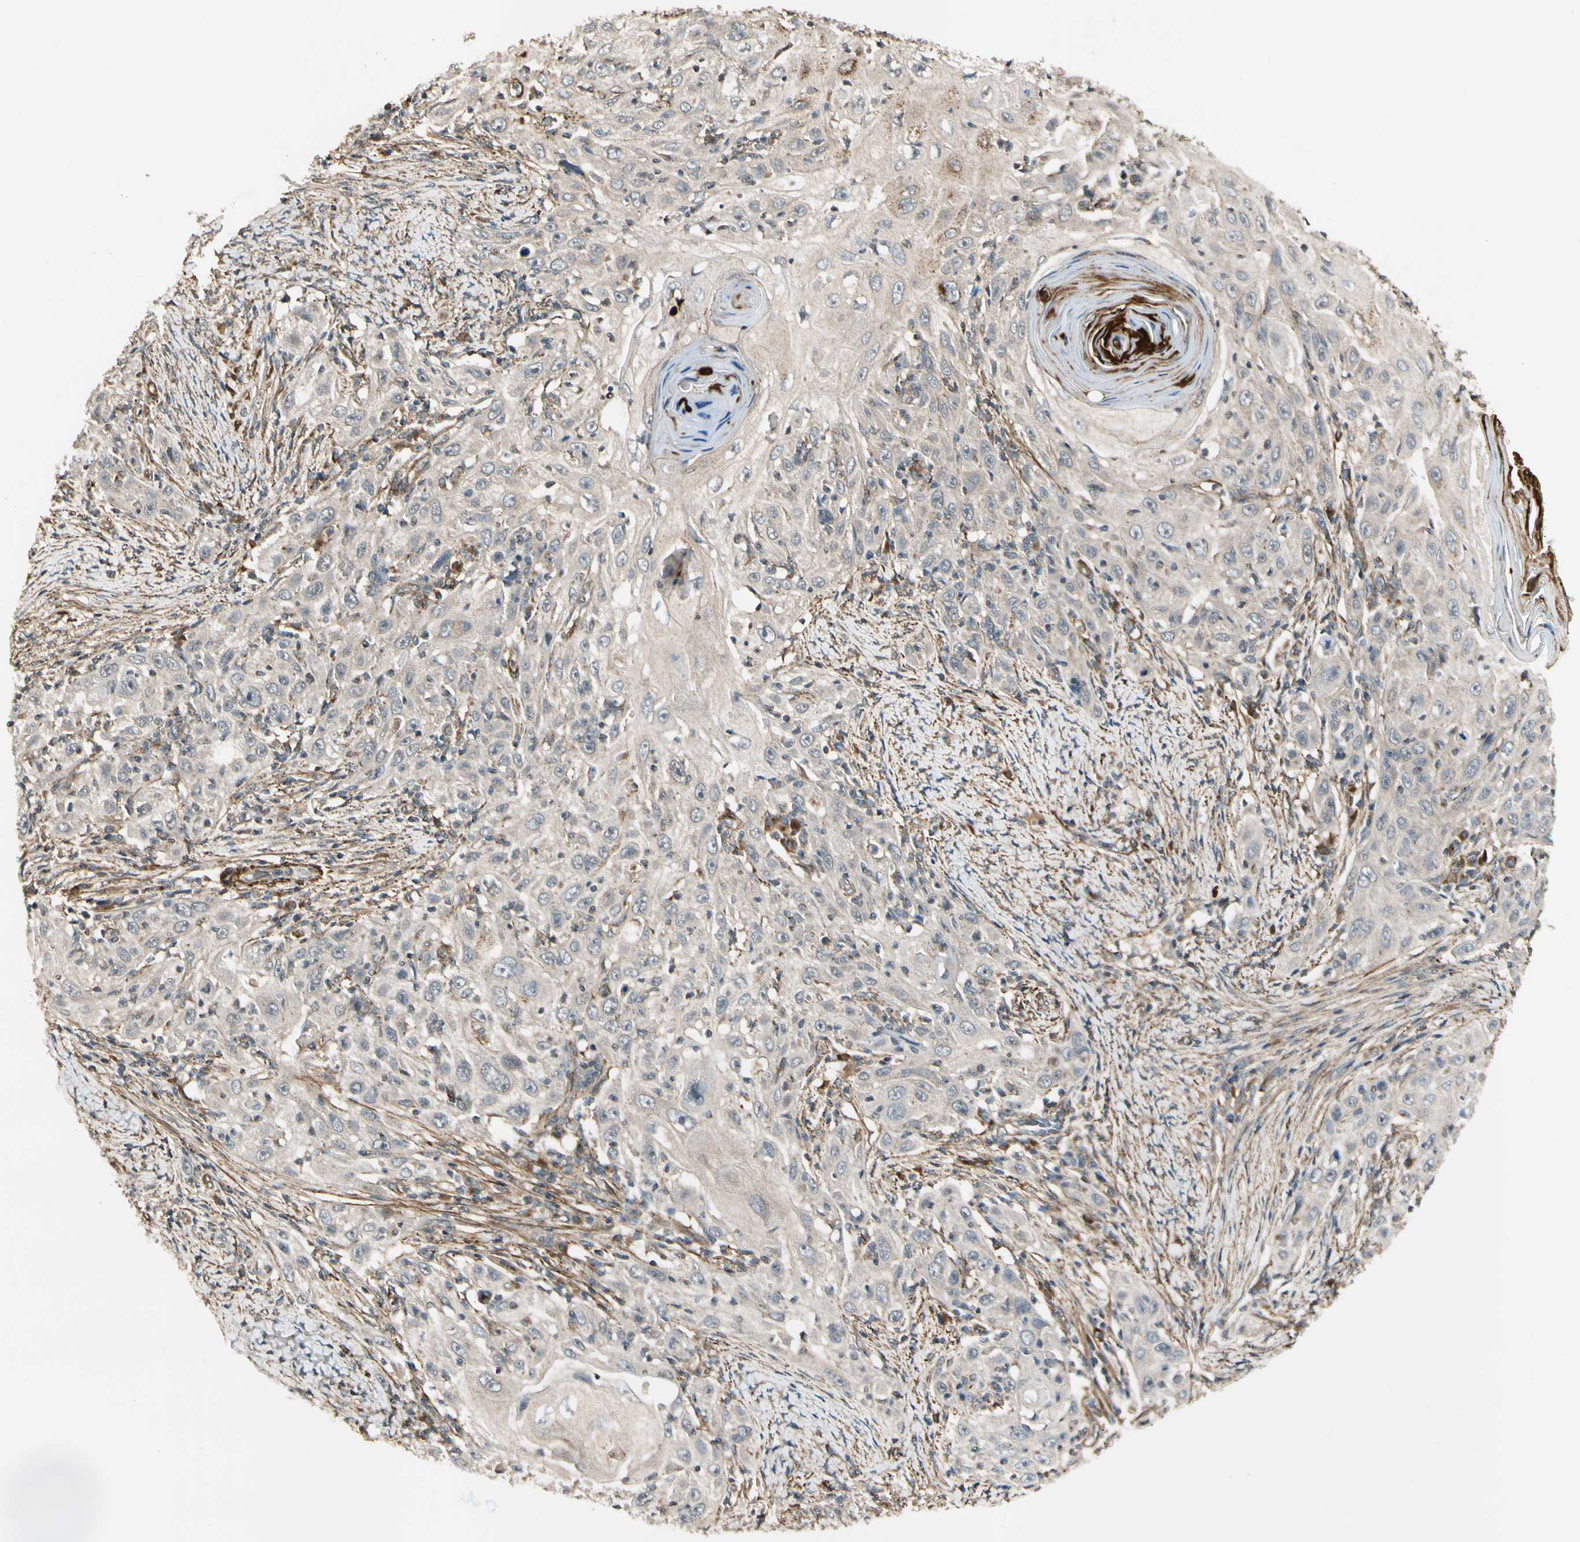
{"staining": {"intensity": "negative", "quantity": "none", "location": "none"}, "tissue": "skin cancer", "cell_type": "Tumor cells", "image_type": "cancer", "snomed": [{"axis": "morphology", "description": "Squamous cell carcinoma, NOS"}, {"axis": "topography", "description": "Skin"}], "caption": "Immunohistochemistry micrograph of human squamous cell carcinoma (skin) stained for a protein (brown), which demonstrates no positivity in tumor cells.", "gene": "GCK", "patient": {"sex": "female", "age": 88}}